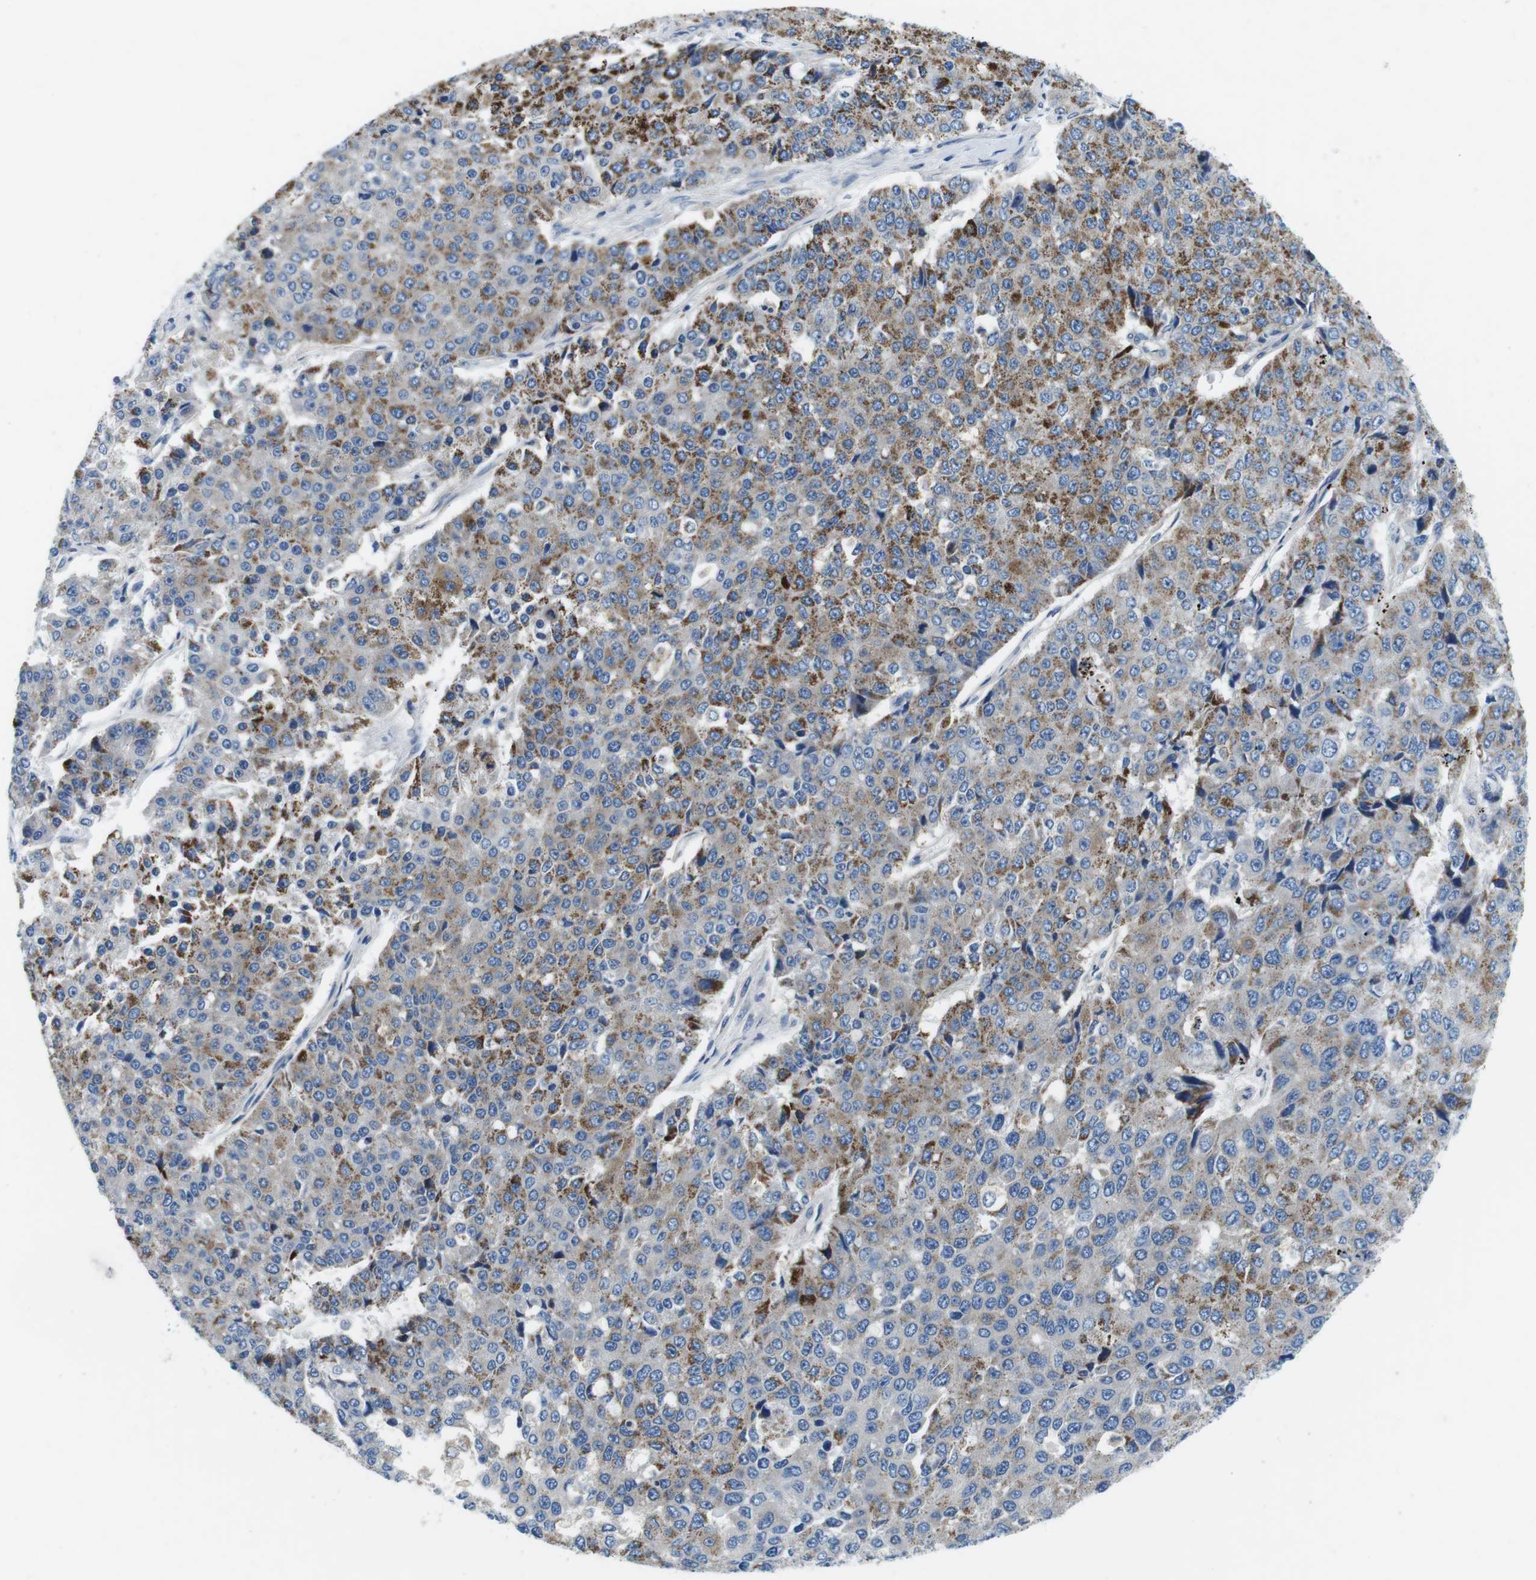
{"staining": {"intensity": "moderate", "quantity": ">75%", "location": "cytoplasmic/membranous"}, "tissue": "pancreatic cancer", "cell_type": "Tumor cells", "image_type": "cancer", "snomed": [{"axis": "morphology", "description": "Adenocarcinoma, NOS"}, {"axis": "topography", "description": "Pancreas"}], "caption": "High-magnification brightfield microscopy of pancreatic cancer (adenocarcinoma) stained with DAB (3,3'-diaminobenzidine) (brown) and counterstained with hematoxylin (blue). tumor cells exhibit moderate cytoplasmic/membranous positivity is appreciated in about>75% of cells. Using DAB (3,3'-diaminobenzidine) (brown) and hematoxylin (blue) stains, captured at high magnification using brightfield microscopy.", "gene": "DENND4C", "patient": {"sex": "male", "age": 50}}